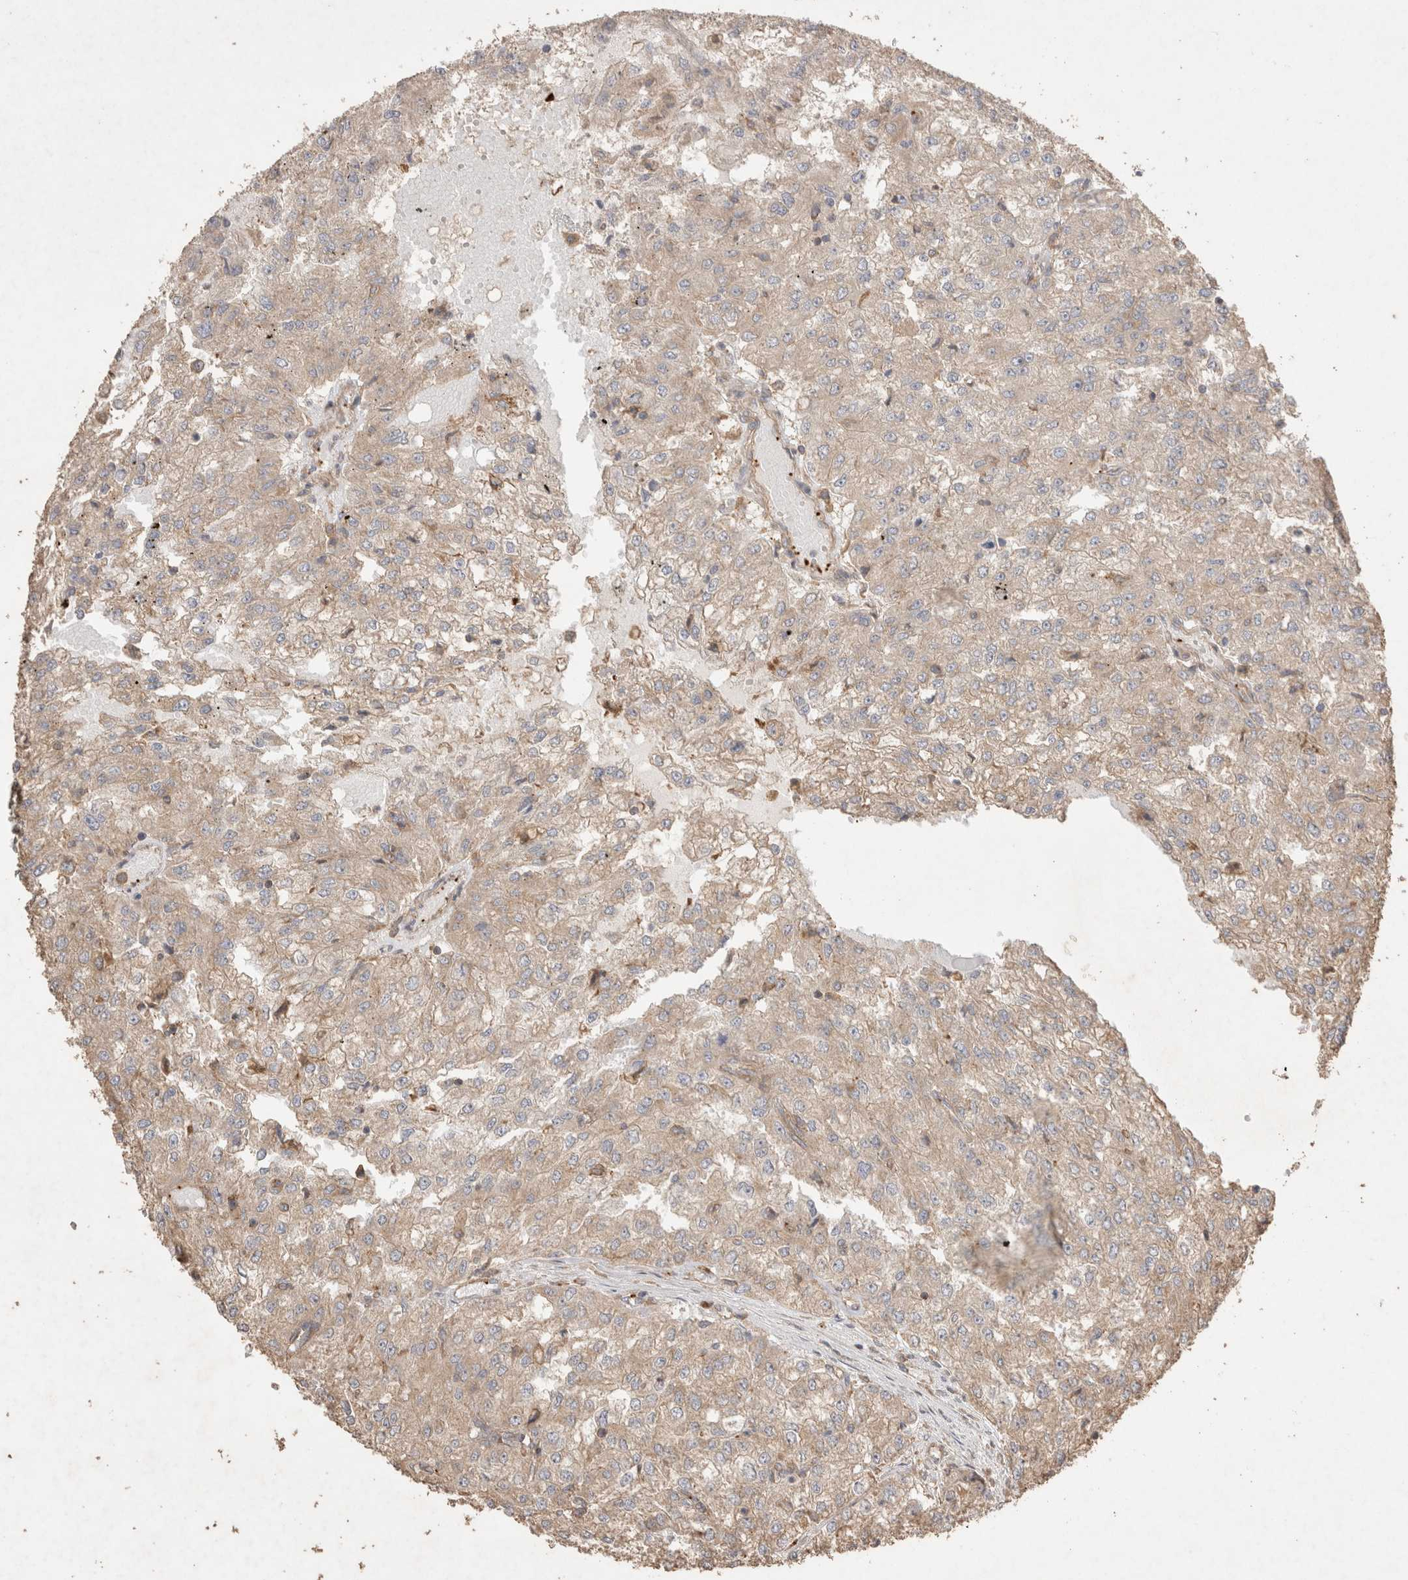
{"staining": {"intensity": "weak", "quantity": "<25%", "location": "cytoplasmic/membranous"}, "tissue": "renal cancer", "cell_type": "Tumor cells", "image_type": "cancer", "snomed": [{"axis": "morphology", "description": "Adenocarcinoma, NOS"}, {"axis": "topography", "description": "Kidney"}], "caption": "Immunohistochemical staining of human renal adenocarcinoma shows no significant positivity in tumor cells.", "gene": "SNX31", "patient": {"sex": "female", "age": 54}}